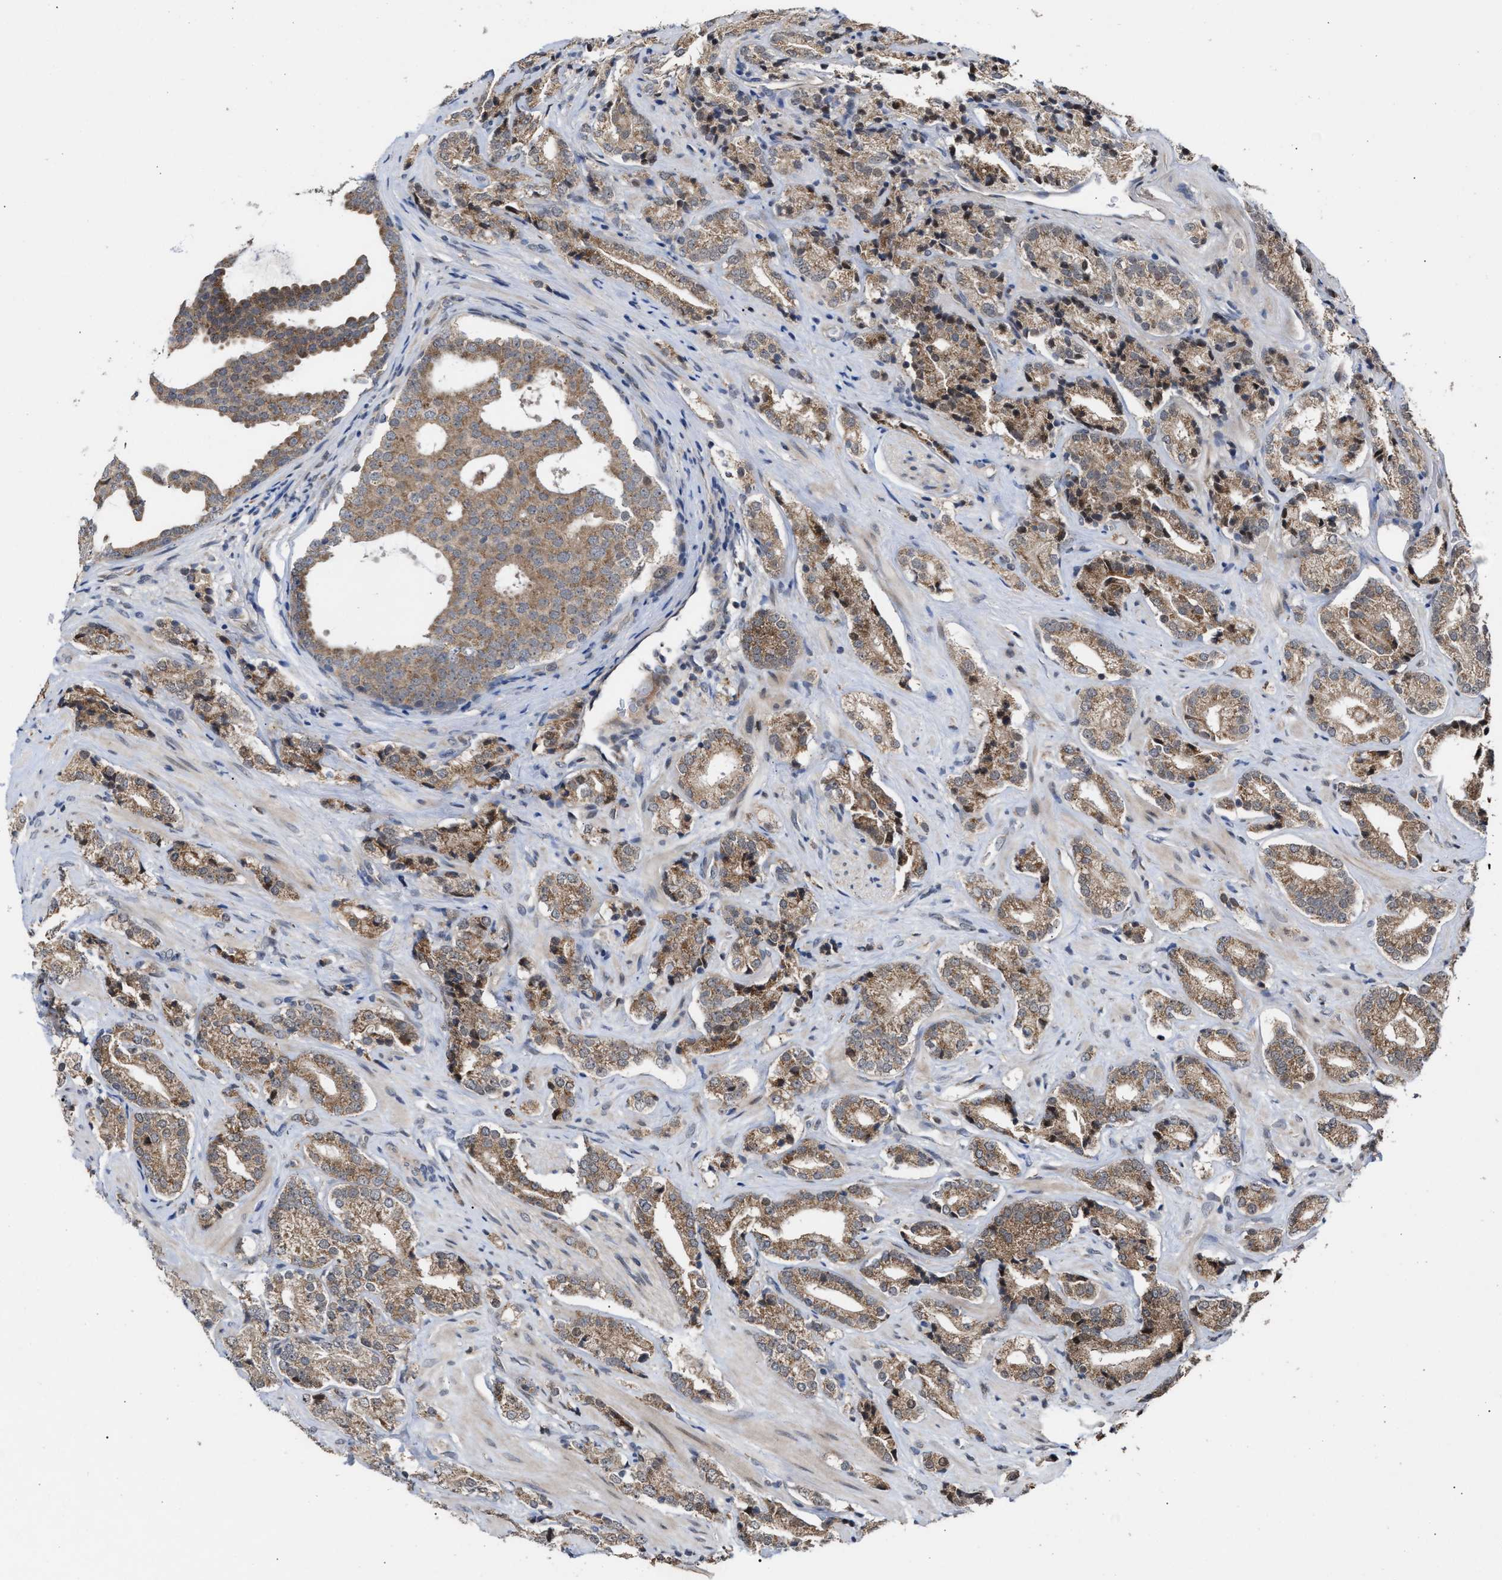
{"staining": {"intensity": "moderate", "quantity": ">75%", "location": "cytoplasmic/membranous"}, "tissue": "prostate cancer", "cell_type": "Tumor cells", "image_type": "cancer", "snomed": [{"axis": "morphology", "description": "Adenocarcinoma, High grade"}, {"axis": "topography", "description": "Prostate"}], "caption": "Approximately >75% of tumor cells in prostate cancer (adenocarcinoma (high-grade)) demonstrate moderate cytoplasmic/membranous protein staining as visualized by brown immunohistochemical staining.", "gene": "MKNK2", "patient": {"sex": "male", "age": 71}}